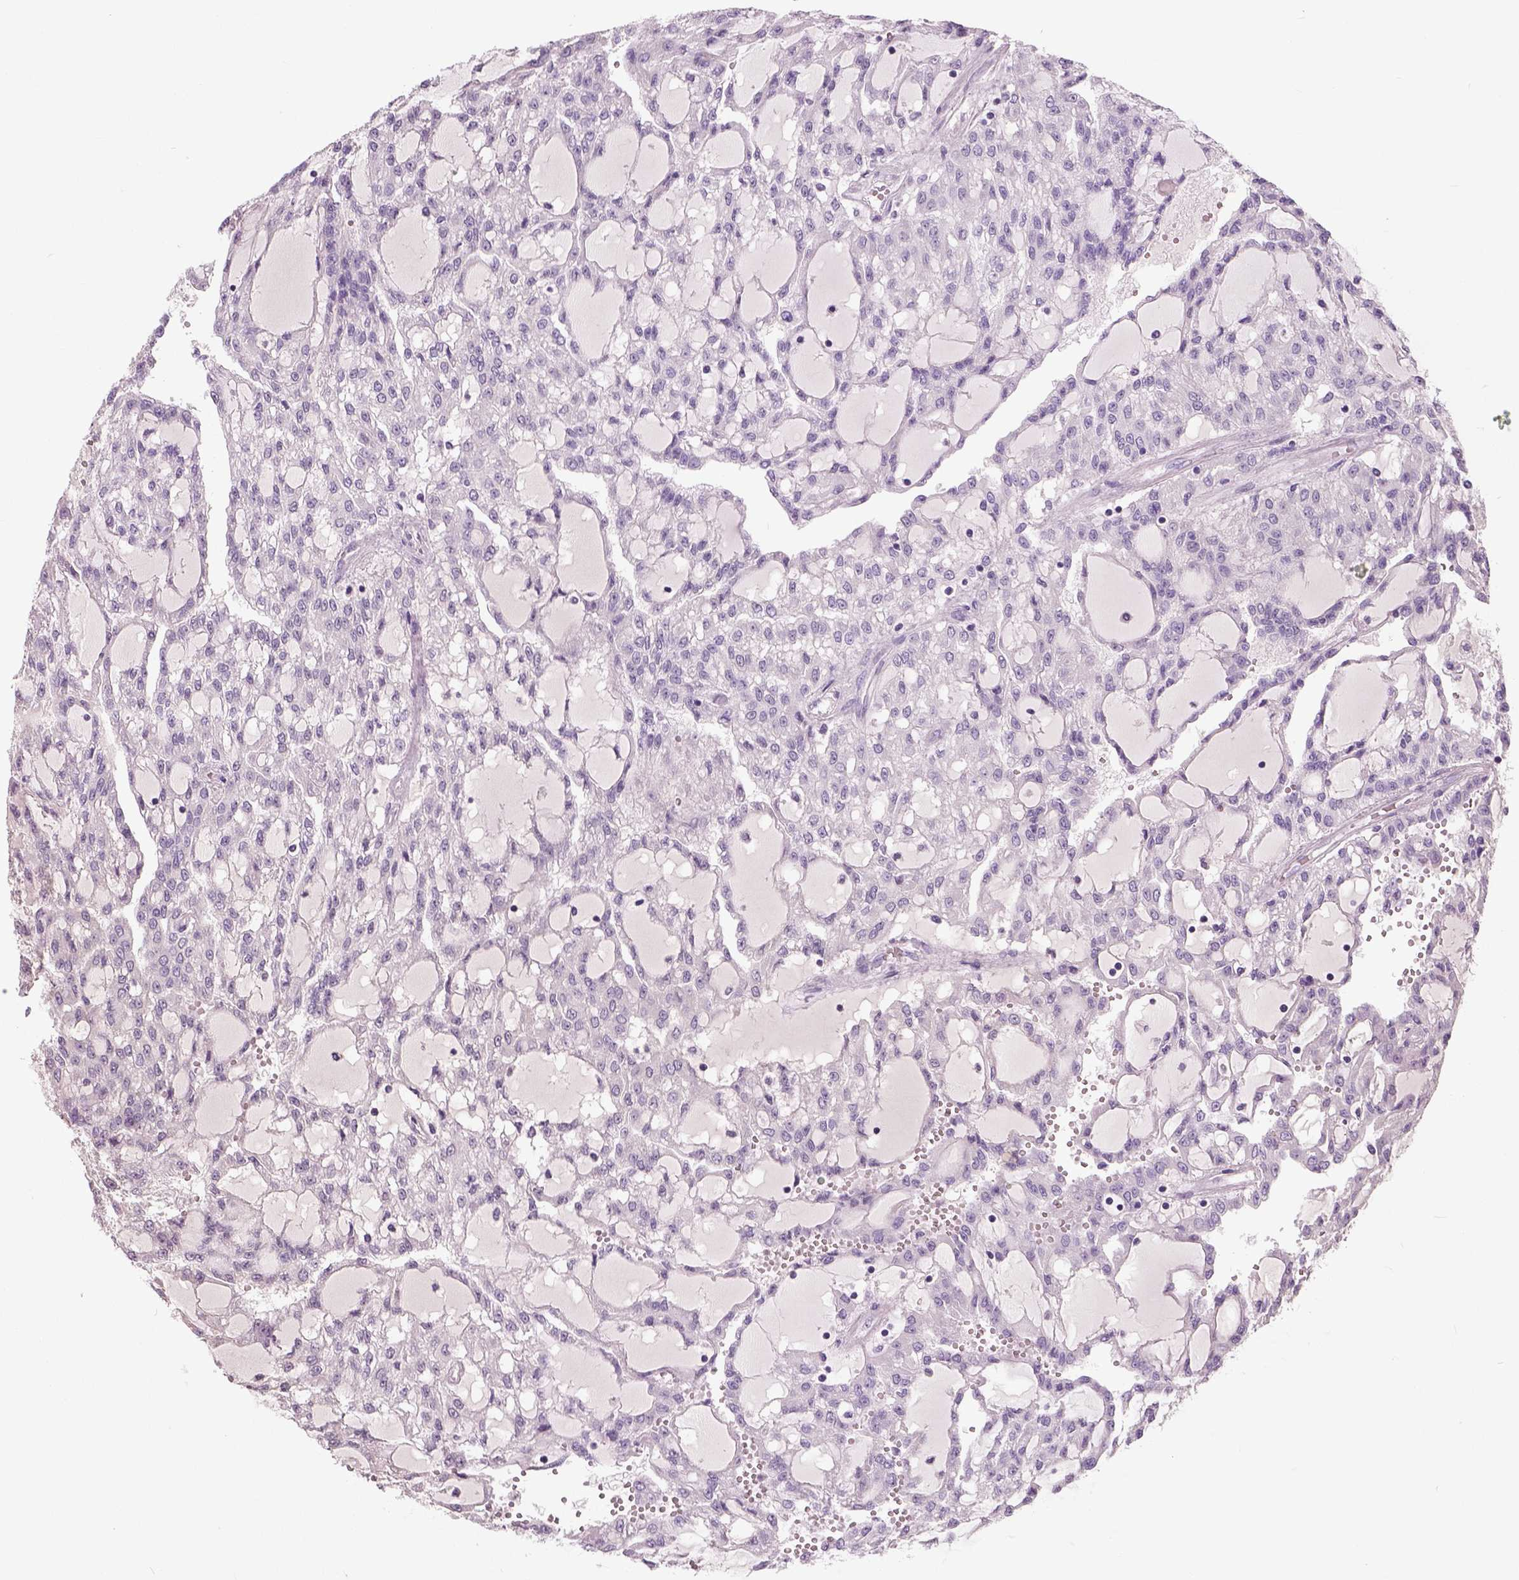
{"staining": {"intensity": "negative", "quantity": "none", "location": "none"}, "tissue": "renal cancer", "cell_type": "Tumor cells", "image_type": "cancer", "snomed": [{"axis": "morphology", "description": "Adenocarcinoma, NOS"}, {"axis": "topography", "description": "Kidney"}], "caption": "Renal cancer (adenocarcinoma) was stained to show a protein in brown. There is no significant positivity in tumor cells.", "gene": "NECAB1", "patient": {"sex": "male", "age": 63}}